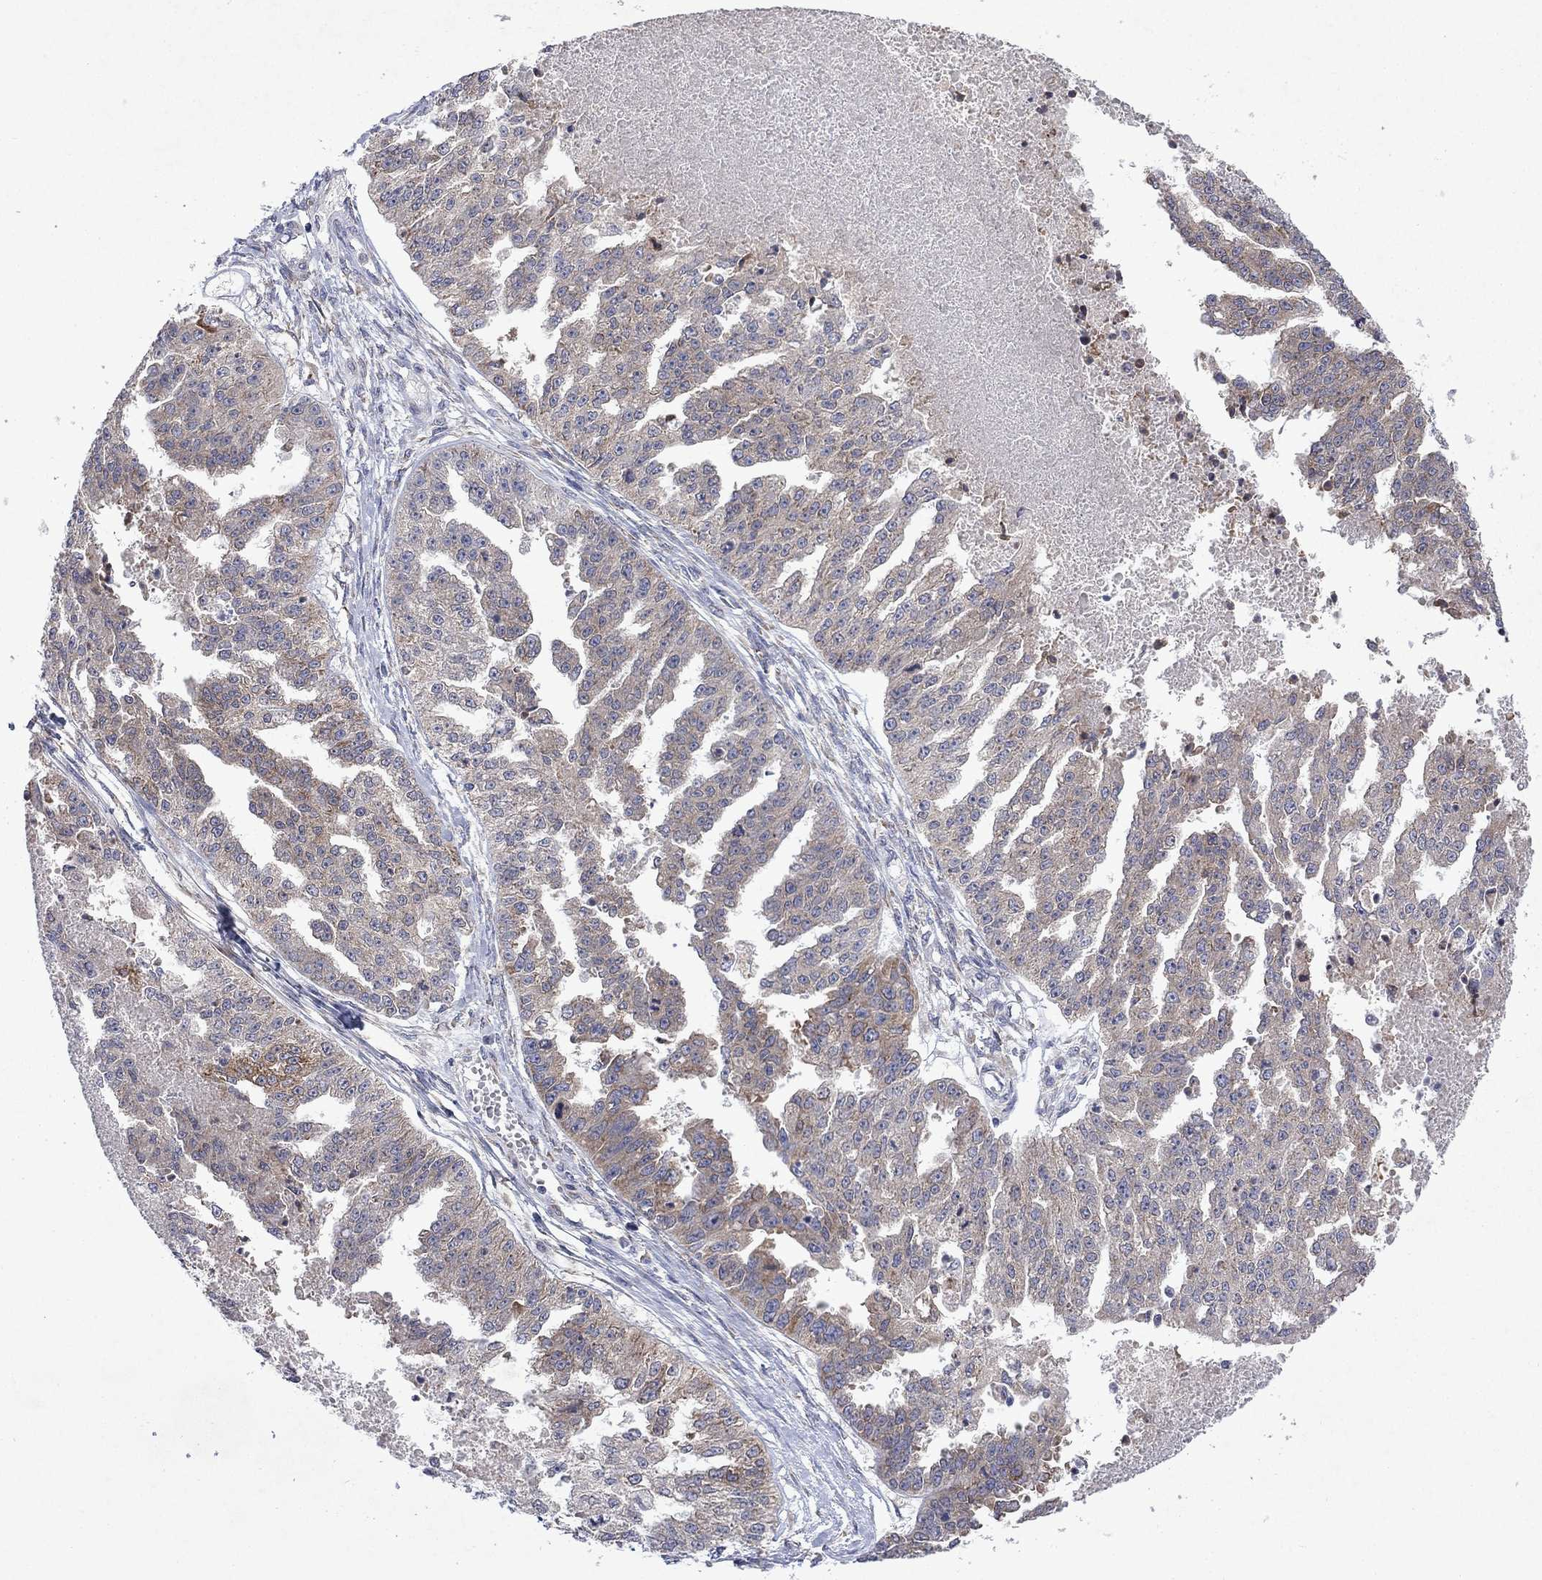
{"staining": {"intensity": "weak", "quantity": ">75%", "location": "cytoplasmic/membranous"}, "tissue": "ovarian cancer", "cell_type": "Tumor cells", "image_type": "cancer", "snomed": [{"axis": "morphology", "description": "Cystadenocarcinoma, serous, NOS"}, {"axis": "topography", "description": "Ovary"}], "caption": "Protein positivity by immunohistochemistry (IHC) shows weak cytoplasmic/membranous expression in about >75% of tumor cells in ovarian cancer.", "gene": "TMEM97", "patient": {"sex": "female", "age": 58}}